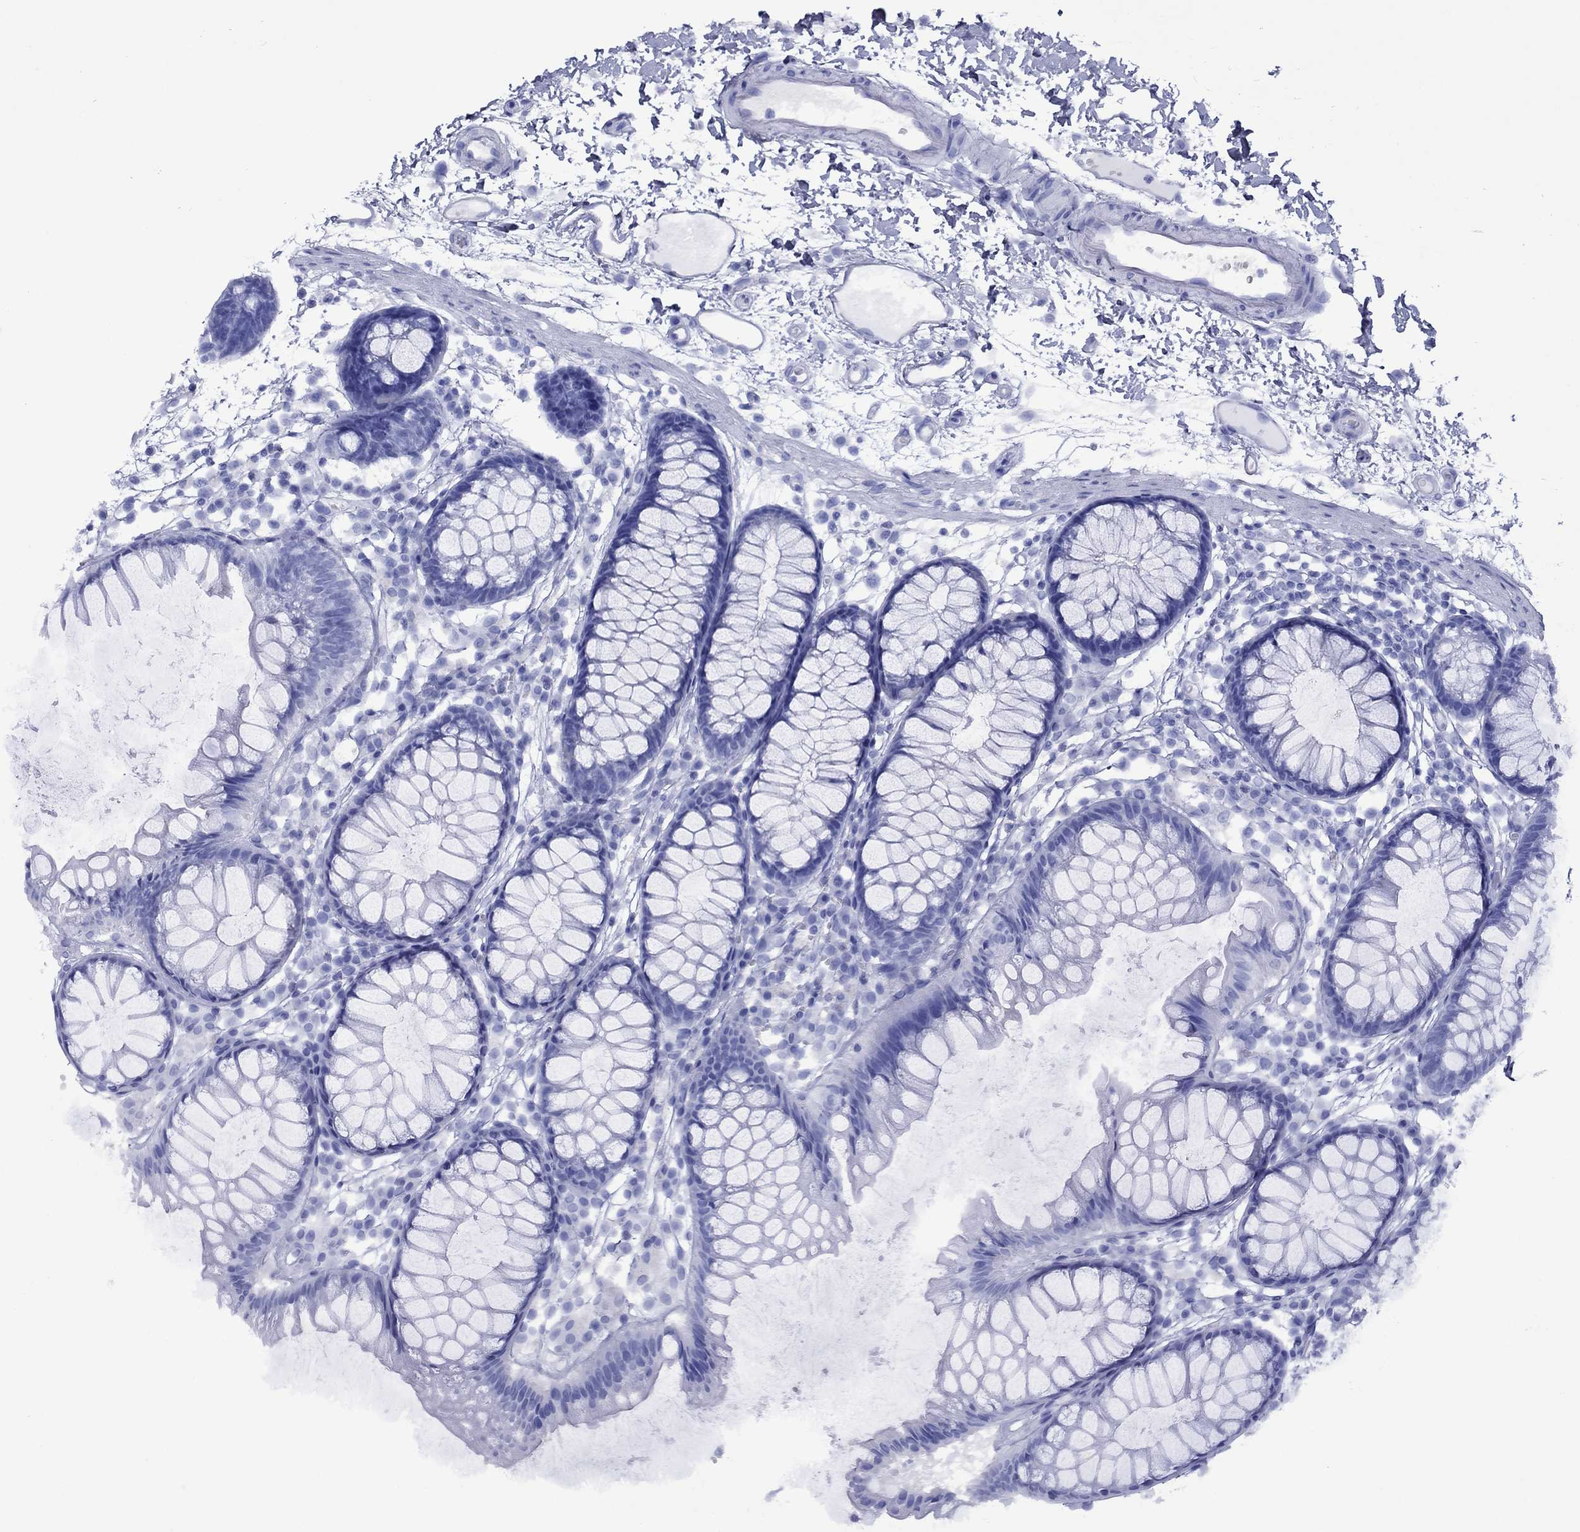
{"staining": {"intensity": "negative", "quantity": "none", "location": "none"}, "tissue": "colon", "cell_type": "Endothelial cells", "image_type": "normal", "snomed": [{"axis": "morphology", "description": "Normal tissue, NOS"}, {"axis": "morphology", "description": "Adenocarcinoma, NOS"}, {"axis": "topography", "description": "Colon"}], "caption": "Unremarkable colon was stained to show a protein in brown. There is no significant positivity in endothelial cells. (DAB immunohistochemistry (IHC), high magnification).", "gene": "APOA2", "patient": {"sex": "male", "age": 65}}